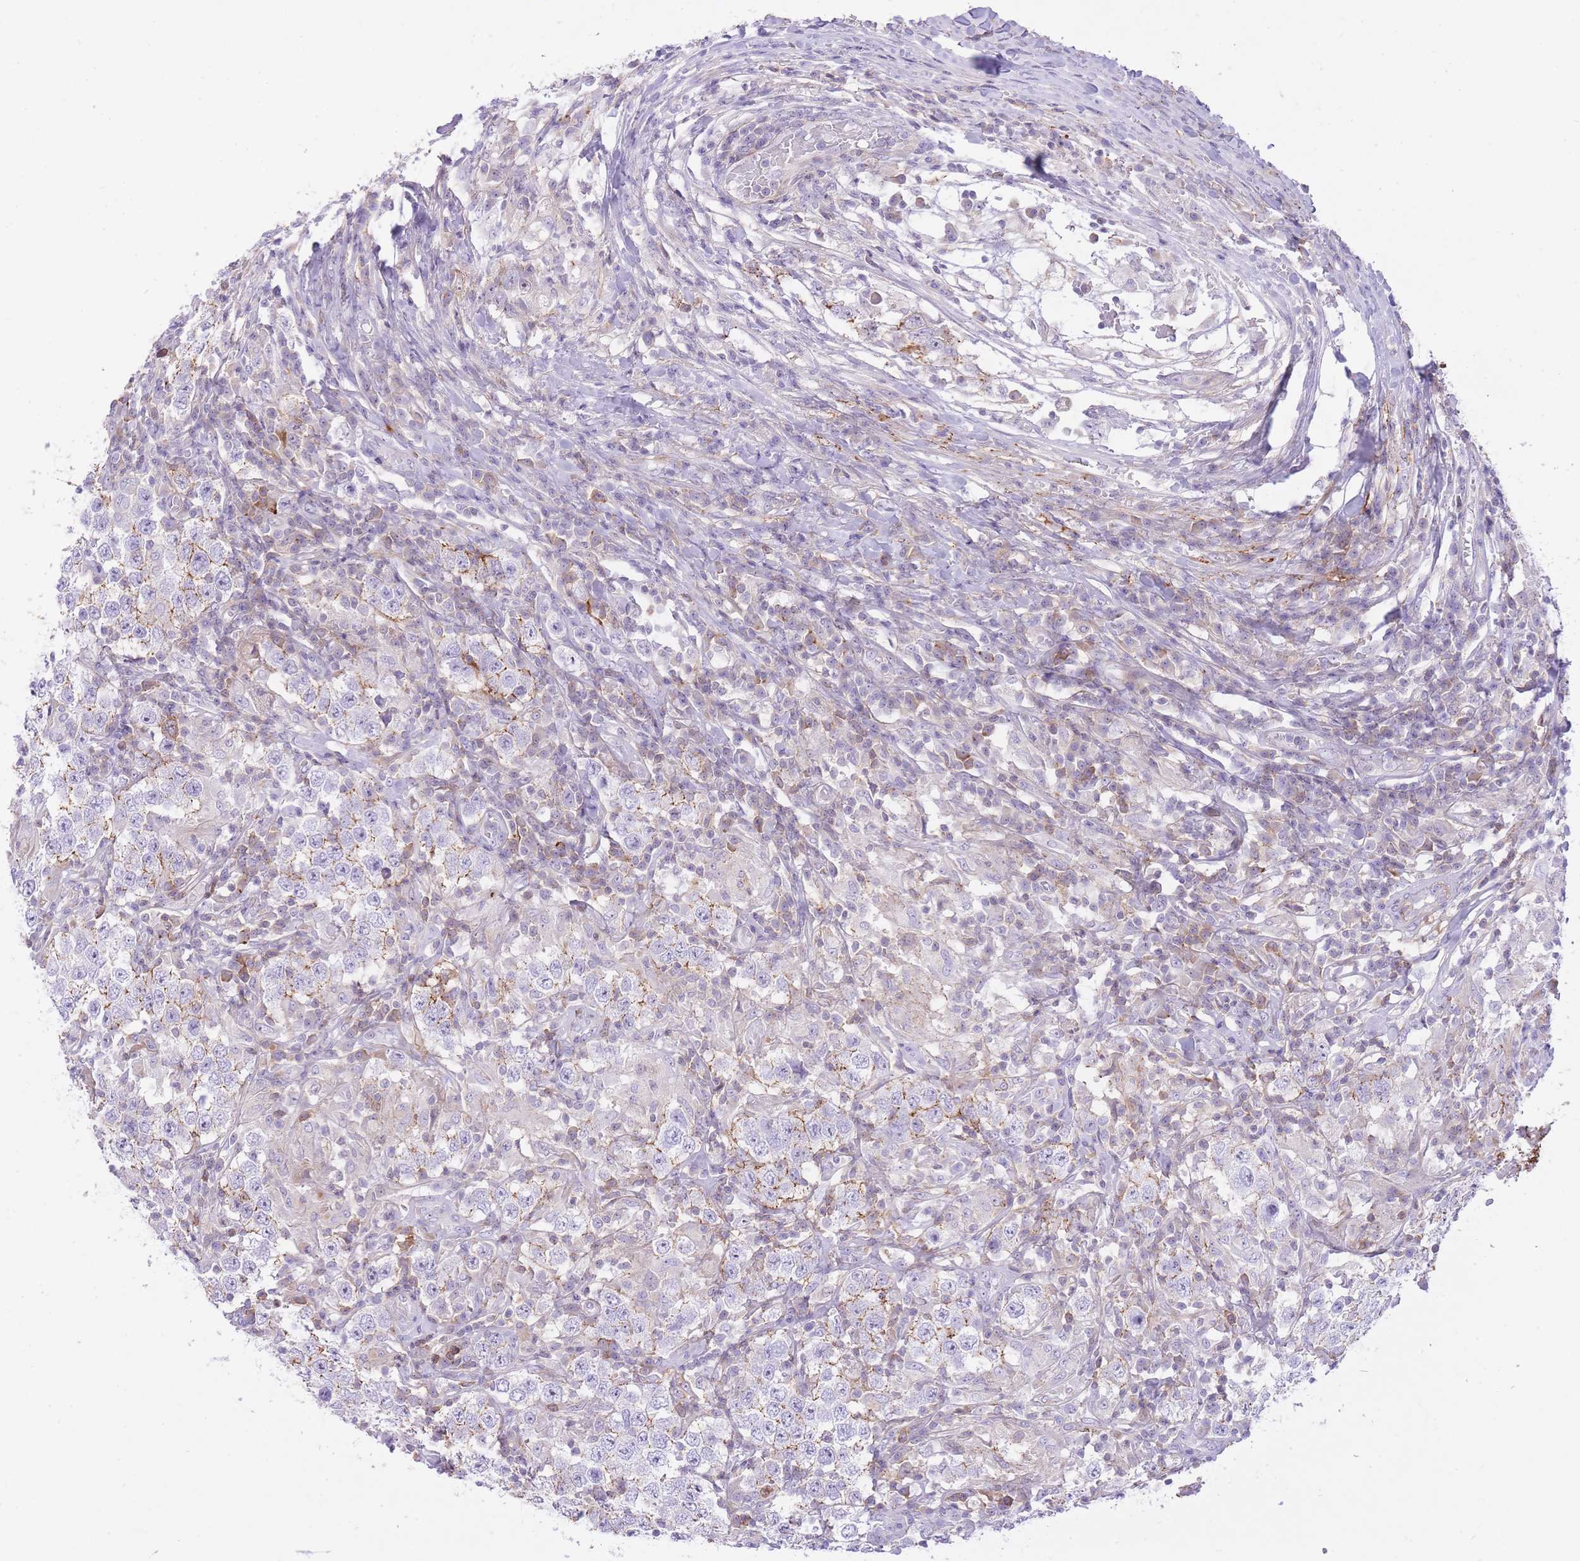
{"staining": {"intensity": "weak", "quantity": "<25%", "location": "cytoplasmic/membranous"}, "tissue": "testis cancer", "cell_type": "Tumor cells", "image_type": "cancer", "snomed": [{"axis": "morphology", "description": "Seminoma, NOS"}, {"axis": "morphology", "description": "Carcinoma, Embryonal, NOS"}, {"axis": "topography", "description": "Testis"}], "caption": "This is a photomicrograph of immunohistochemistry (IHC) staining of seminoma (testis), which shows no positivity in tumor cells.", "gene": "HRG", "patient": {"sex": "male", "age": 41}}